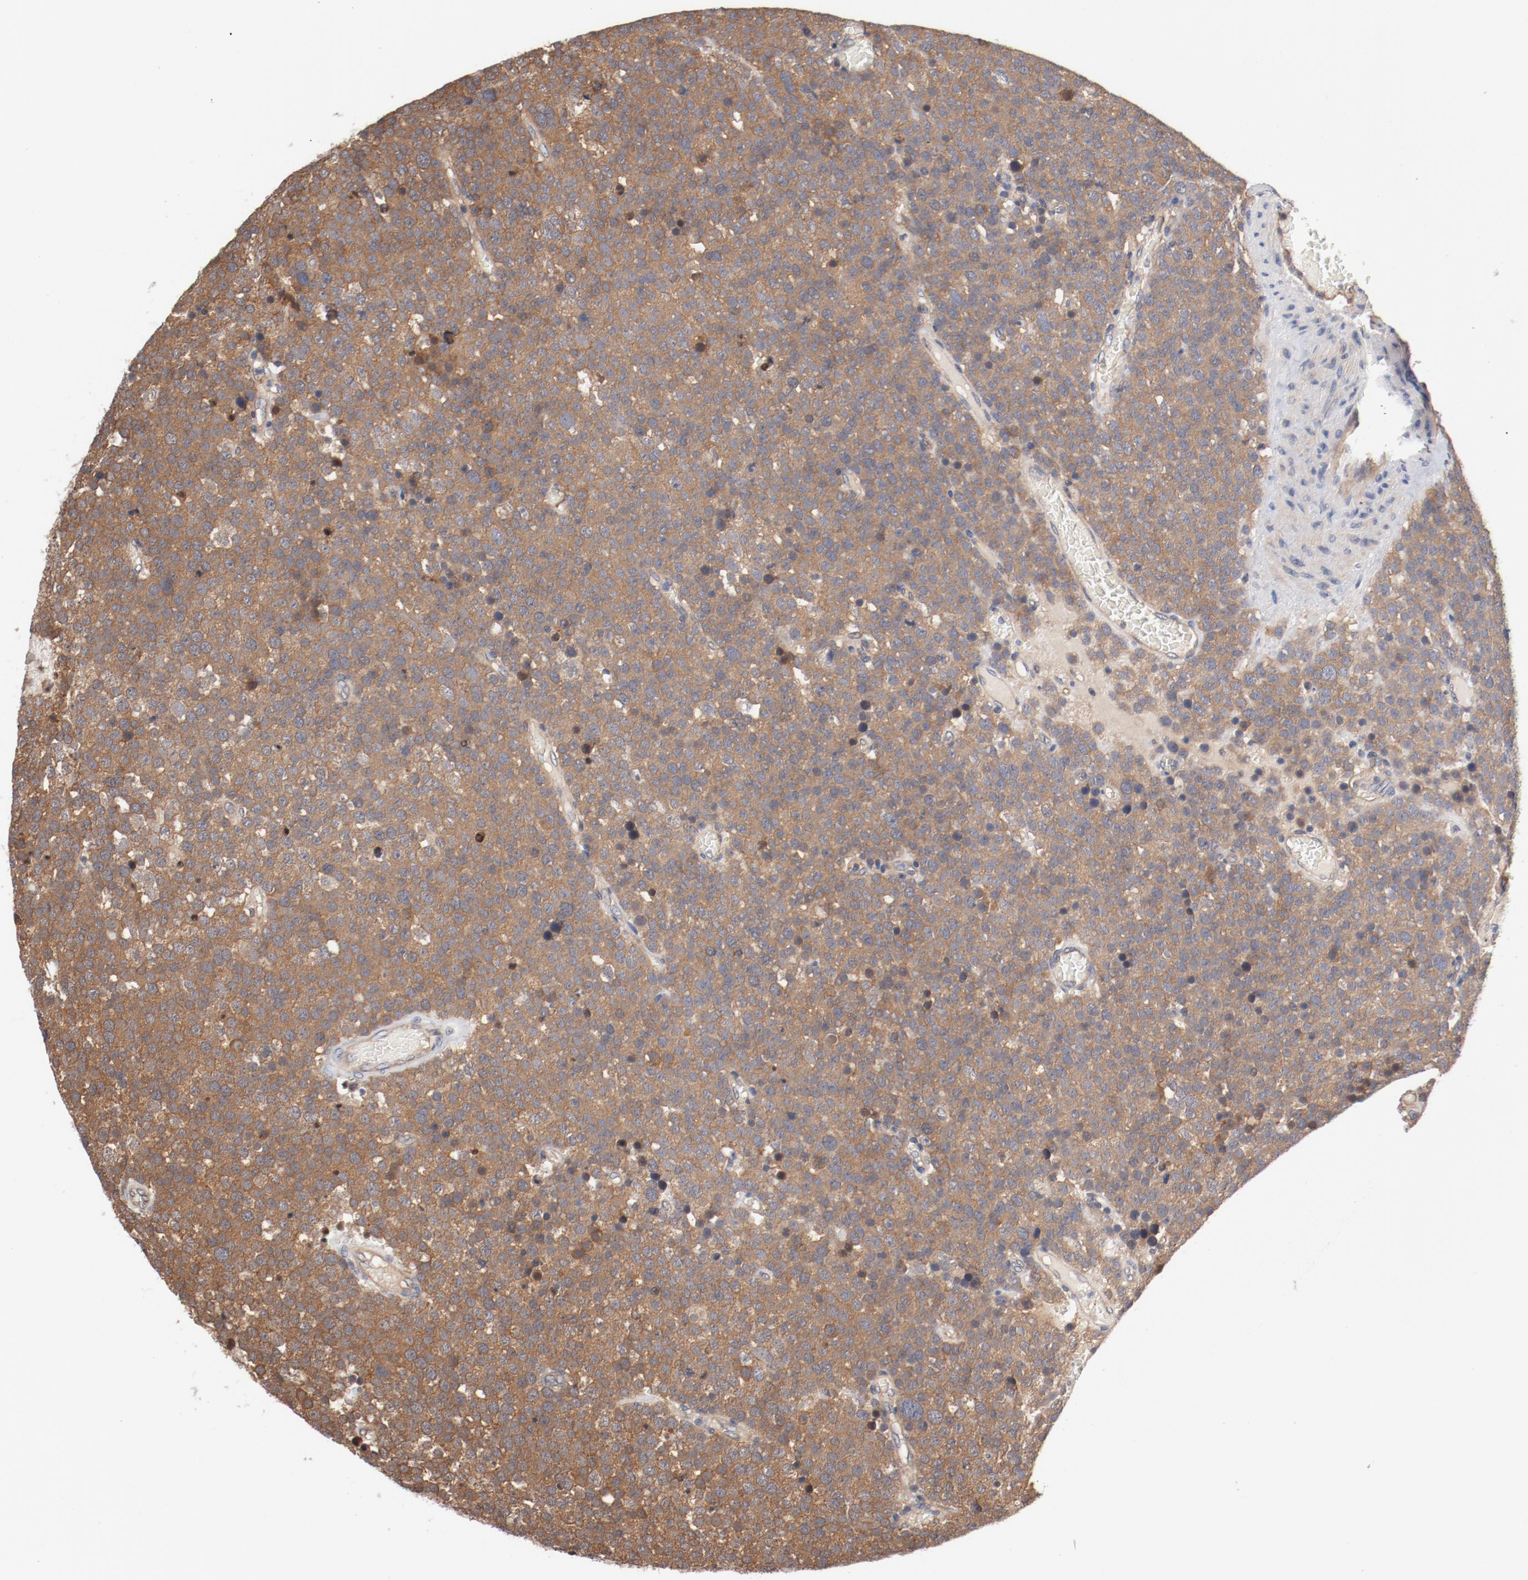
{"staining": {"intensity": "weak", "quantity": ">75%", "location": "cytoplasmic/membranous"}, "tissue": "testis cancer", "cell_type": "Tumor cells", "image_type": "cancer", "snomed": [{"axis": "morphology", "description": "Seminoma, NOS"}, {"axis": "topography", "description": "Testis"}], "caption": "Weak cytoplasmic/membranous protein positivity is present in approximately >75% of tumor cells in testis cancer. (DAB (3,3'-diaminobenzidine) IHC, brown staining for protein, blue staining for nuclei).", "gene": "PITPNM2", "patient": {"sex": "male", "age": 71}}